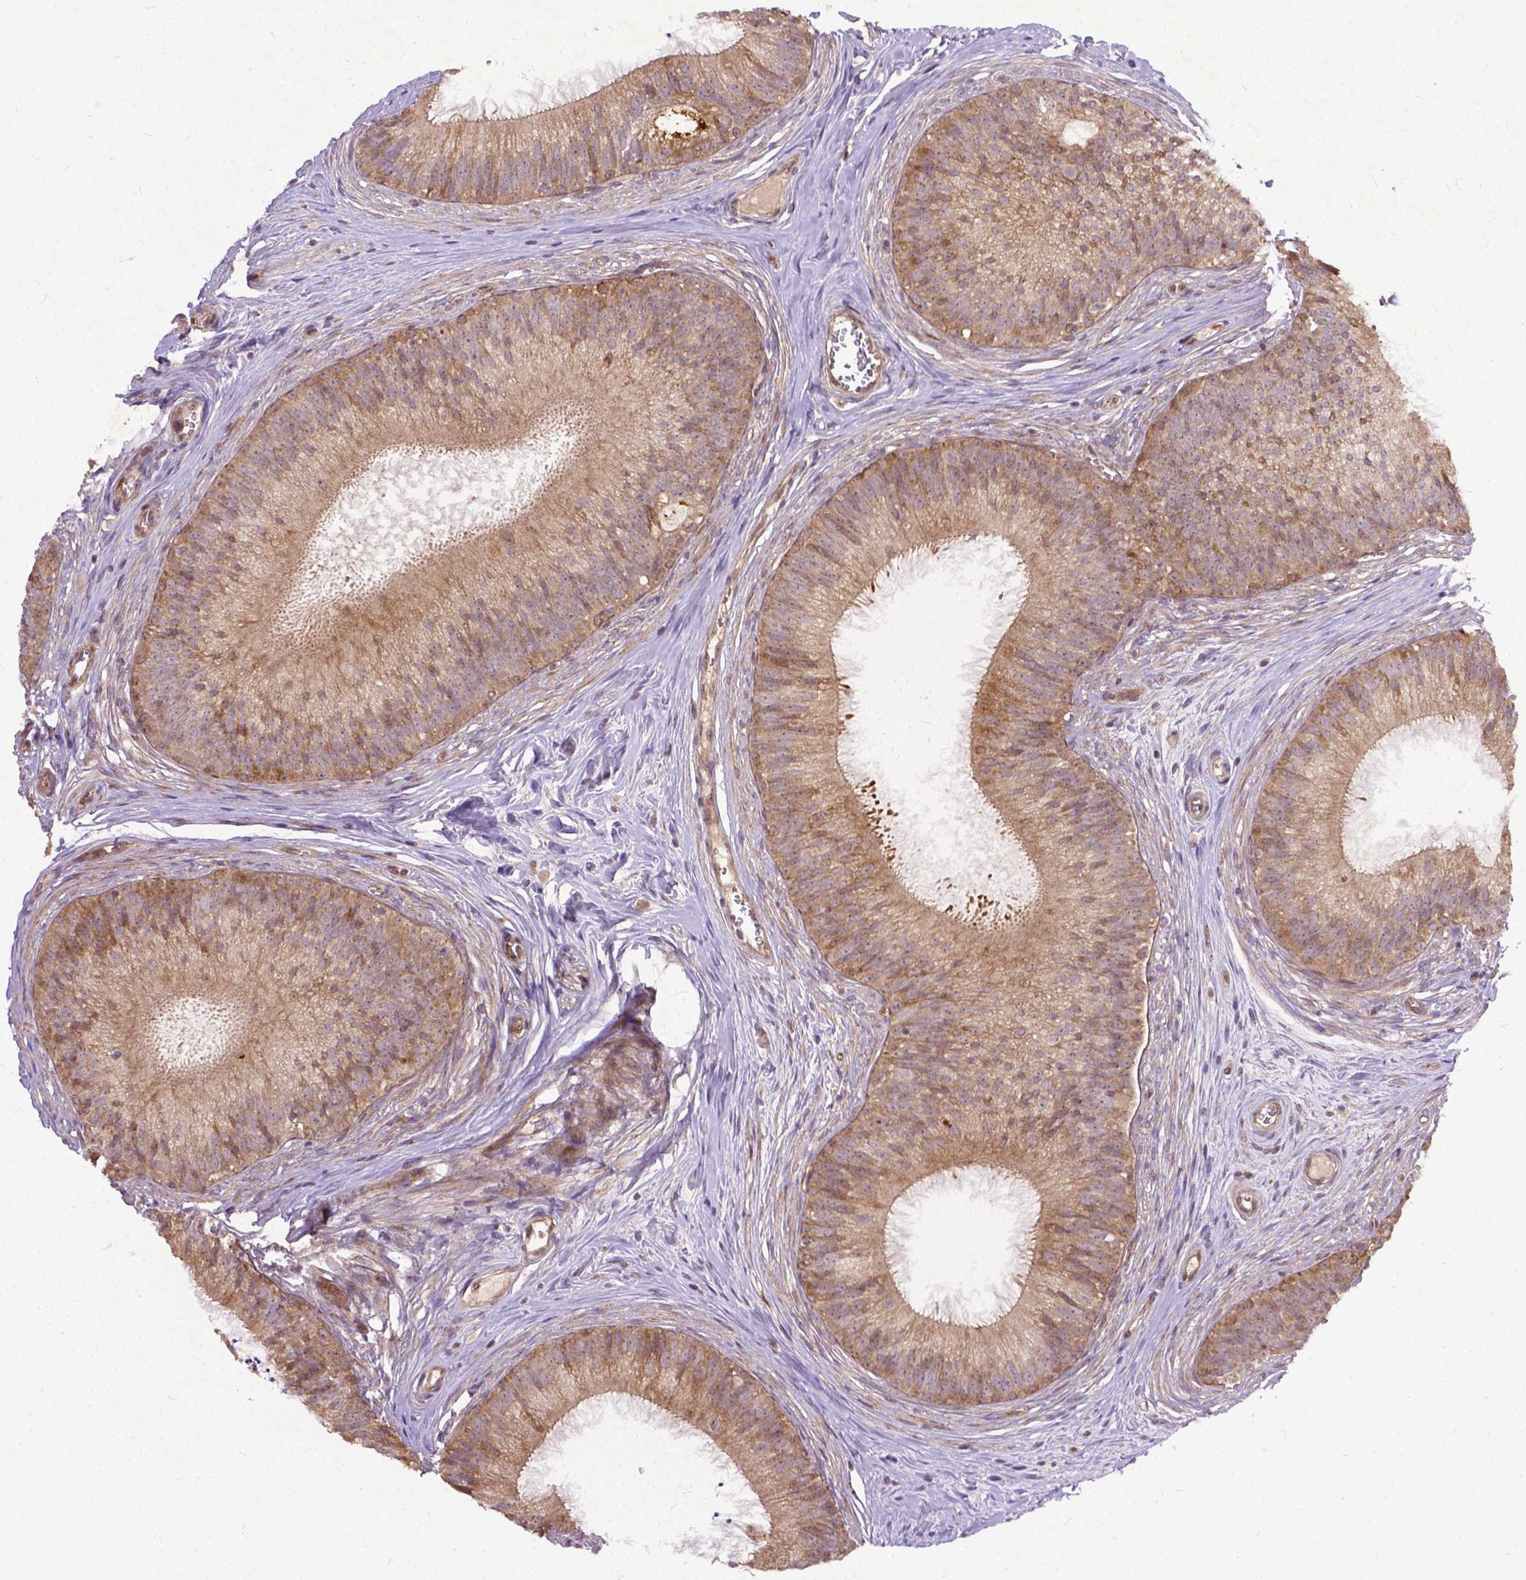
{"staining": {"intensity": "strong", "quantity": ">75%", "location": "cytoplasmic/membranous"}, "tissue": "epididymis", "cell_type": "Glandular cells", "image_type": "normal", "snomed": [{"axis": "morphology", "description": "Normal tissue, NOS"}, {"axis": "topography", "description": "Epididymis"}], "caption": "Protein expression analysis of unremarkable epididymis reveals strong cytoplasmic/membranous expression in approximately >75% of glandular cells. (IHC, brightfield microscopy, high magnification).", "gene": "PARP3", "patient": {"sex": "male", "age": 24}}